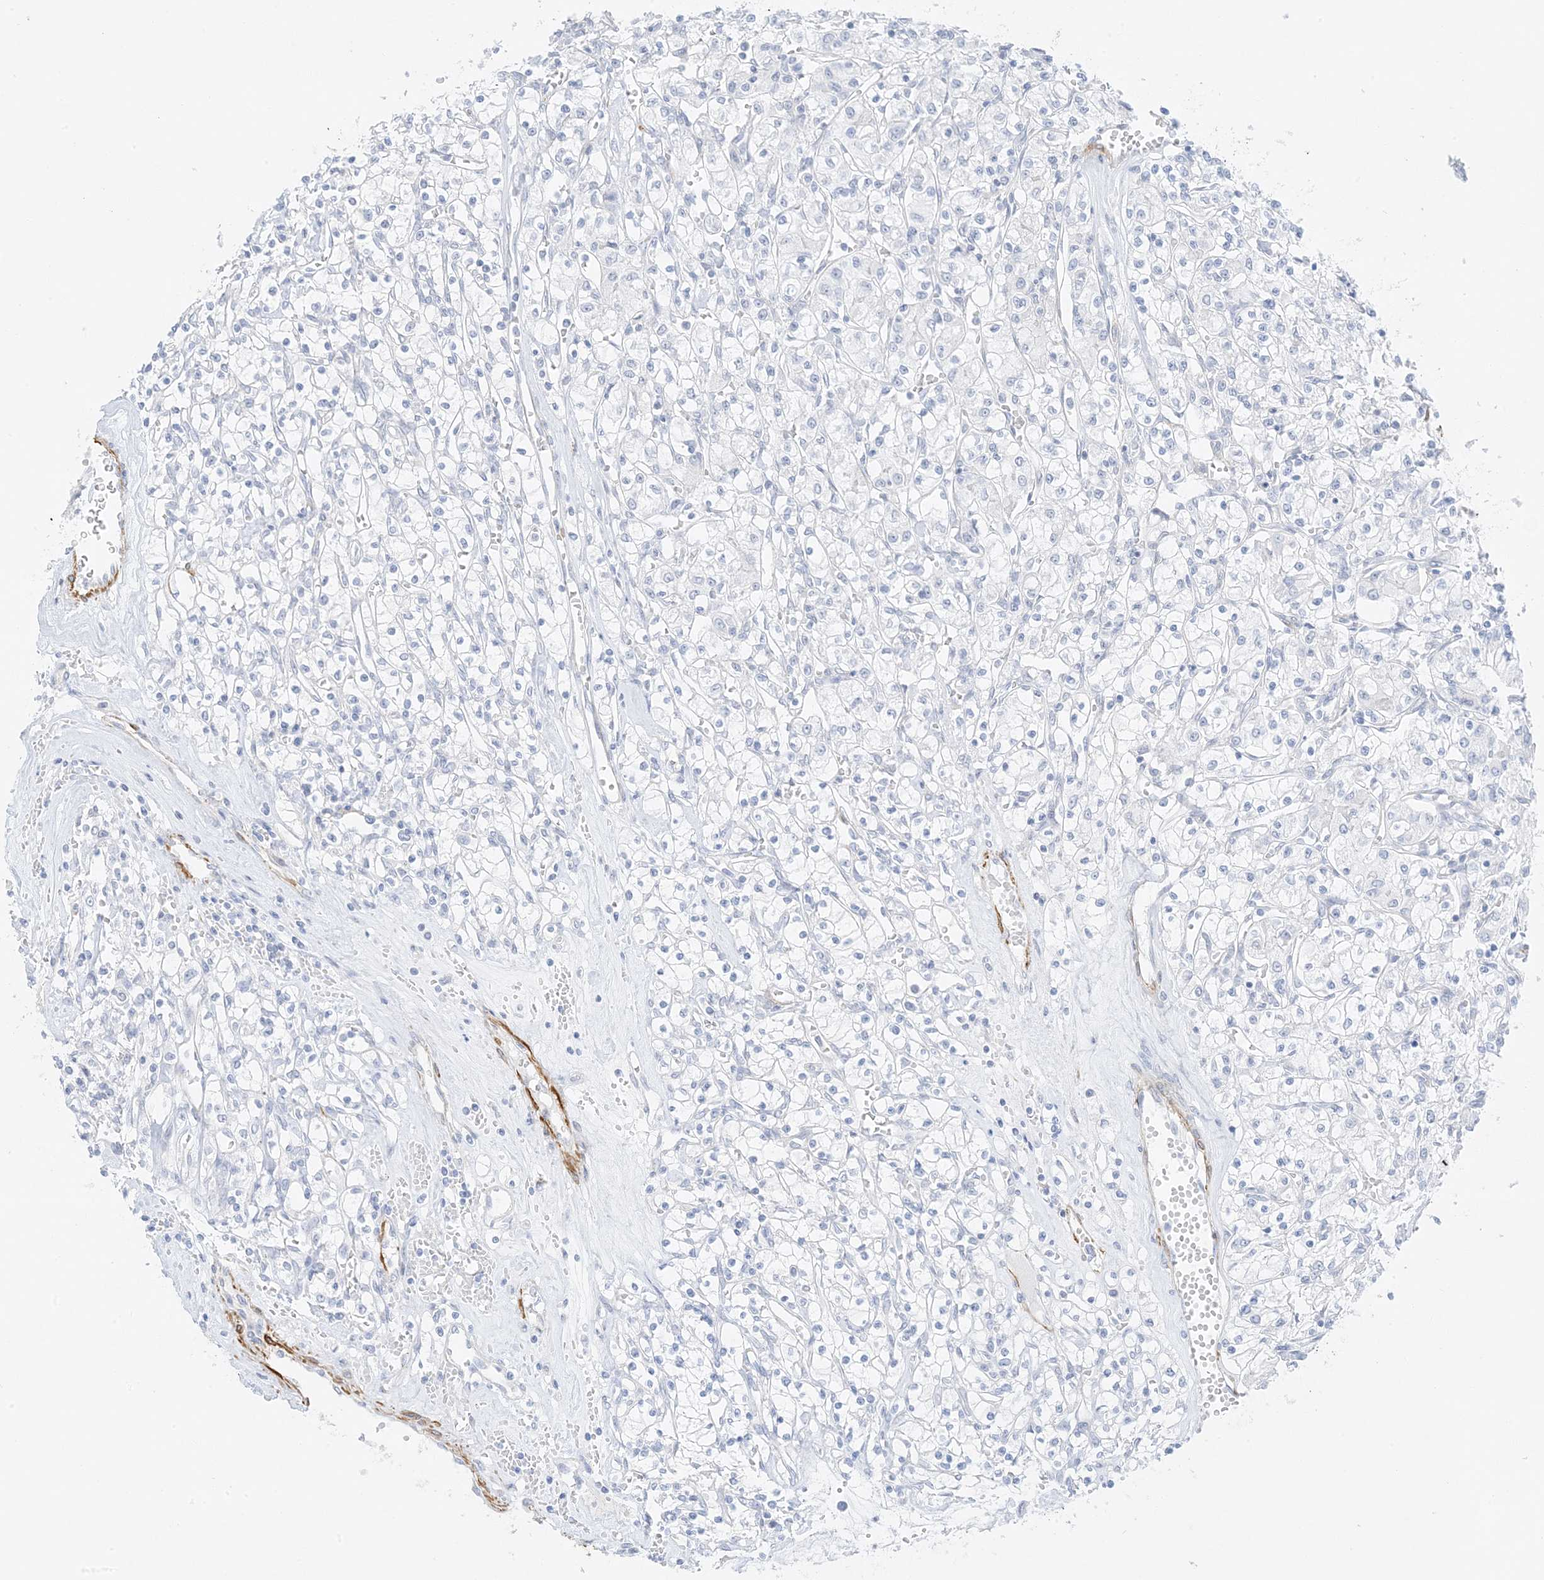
{"staining": {"intensity": "negative", "quantity": "none", "location": "none"}, "tissue": "renal cancer", "cell_type": "Tumor cells", "image_type": "cancer", "snomed": [{"axis": "morphology", "description": "Adenocarcinoma, NOS"}, {"axis": "topography", "description": "Kidney"}], "caption": "This image is of renal cancer (adenocarcinoma) stained with immunohistochemistry (IHC) to label a protein in brown with the nuclei are counter-stained blue. There is no positivity in tumor cells.", "gene": "SLC22A13", "patient": {"sex": "female", "age": 59}}